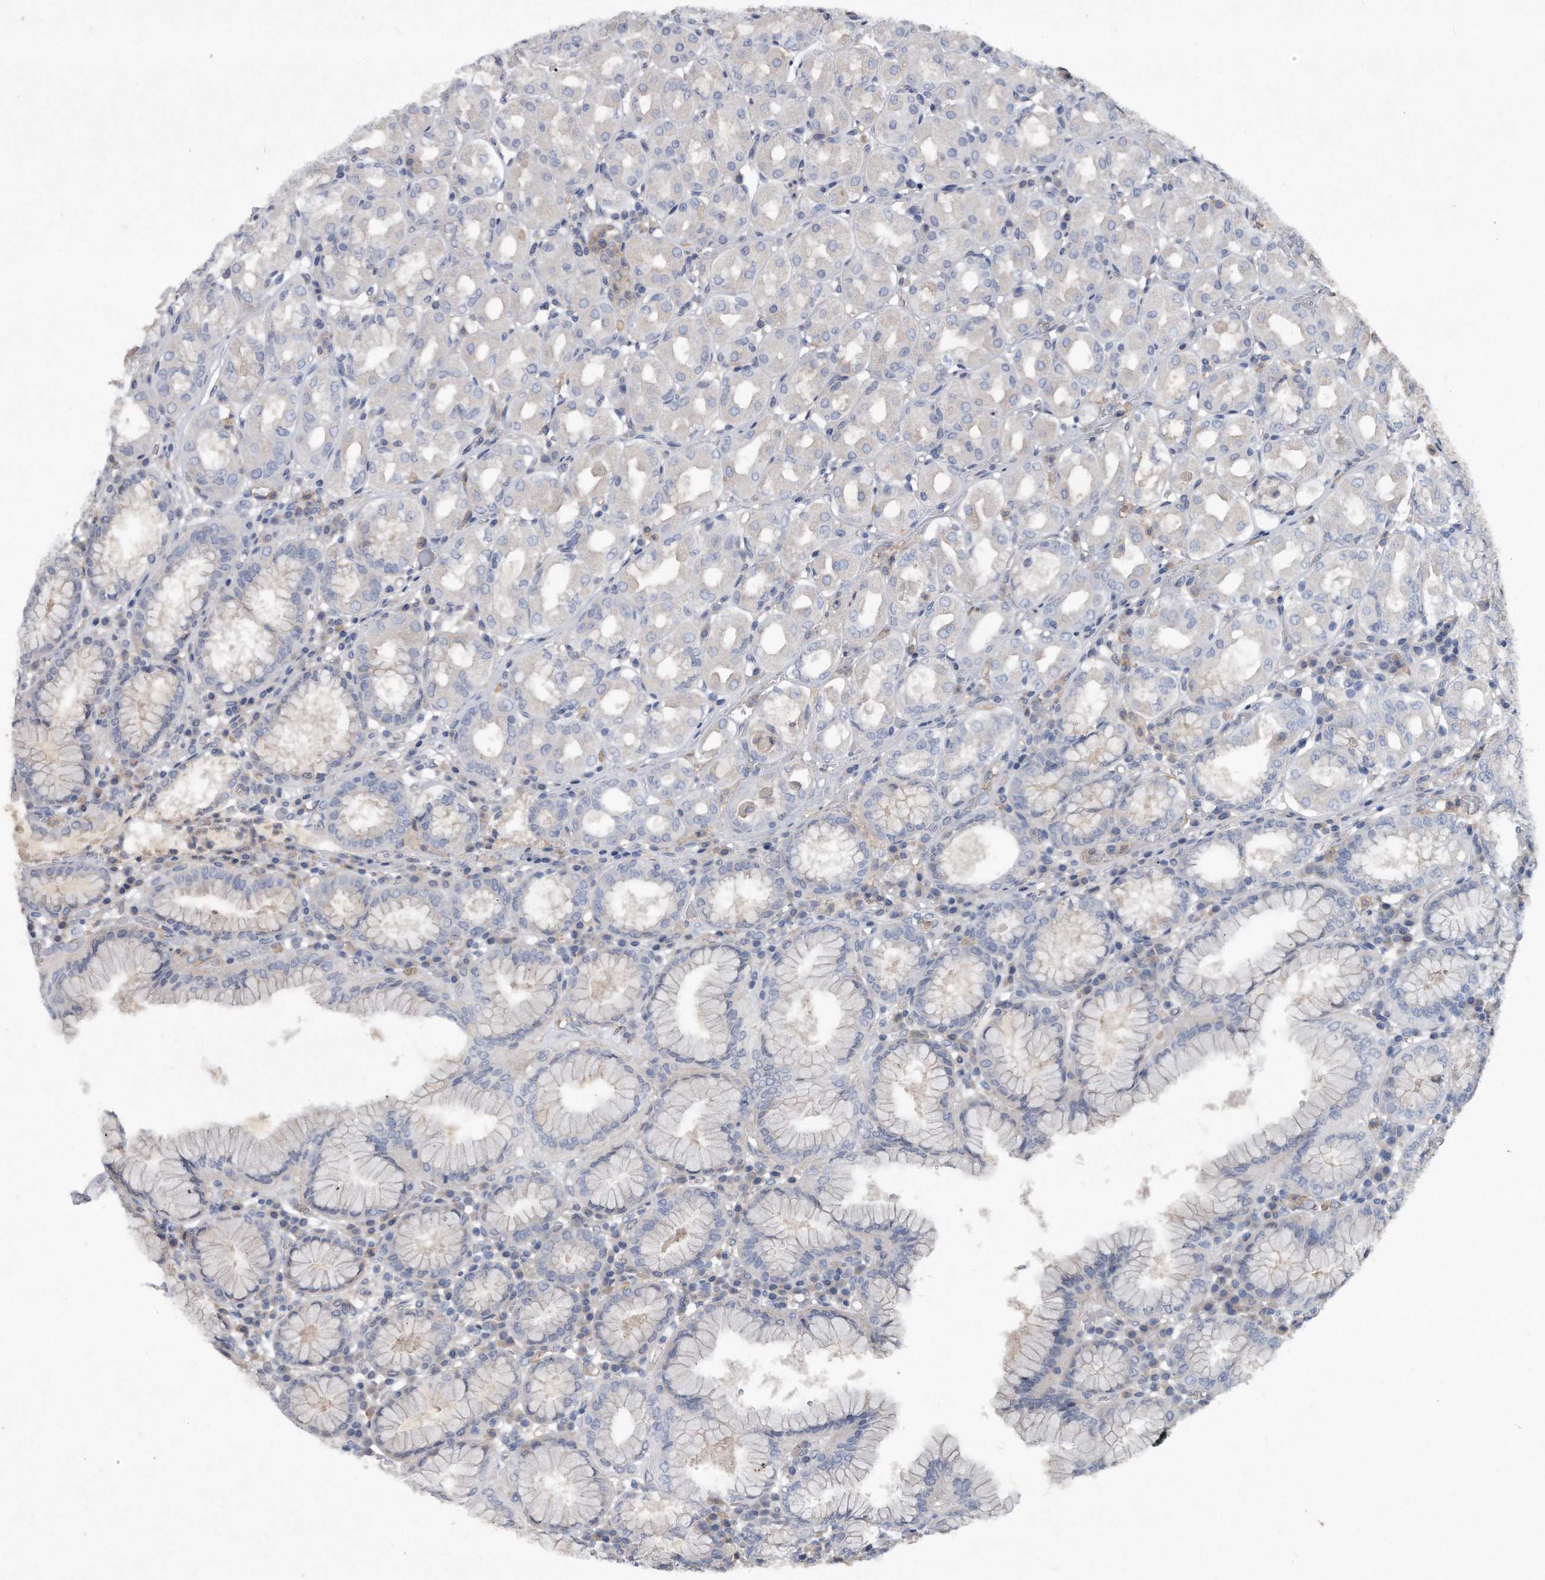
{"staining": {"intensity": "negative", "quantity": "none", "location": "none"}, "tissue": "stomach", "cell_type": "Glandular cells", "image_type": "normal", "snomed": [{"axis": "morphology", "description": "Normal tissue, NOS"}, {"axis": "topography", "description": "Stomach"}, {"axis": "topography", "description": "Stomach, lower"}], "caption": "Protein analysis of normal stomach exhibits no significant expression in glandular cells.", "gene": "HOMER3", "patient": {"sex": "female", "age": 56}}